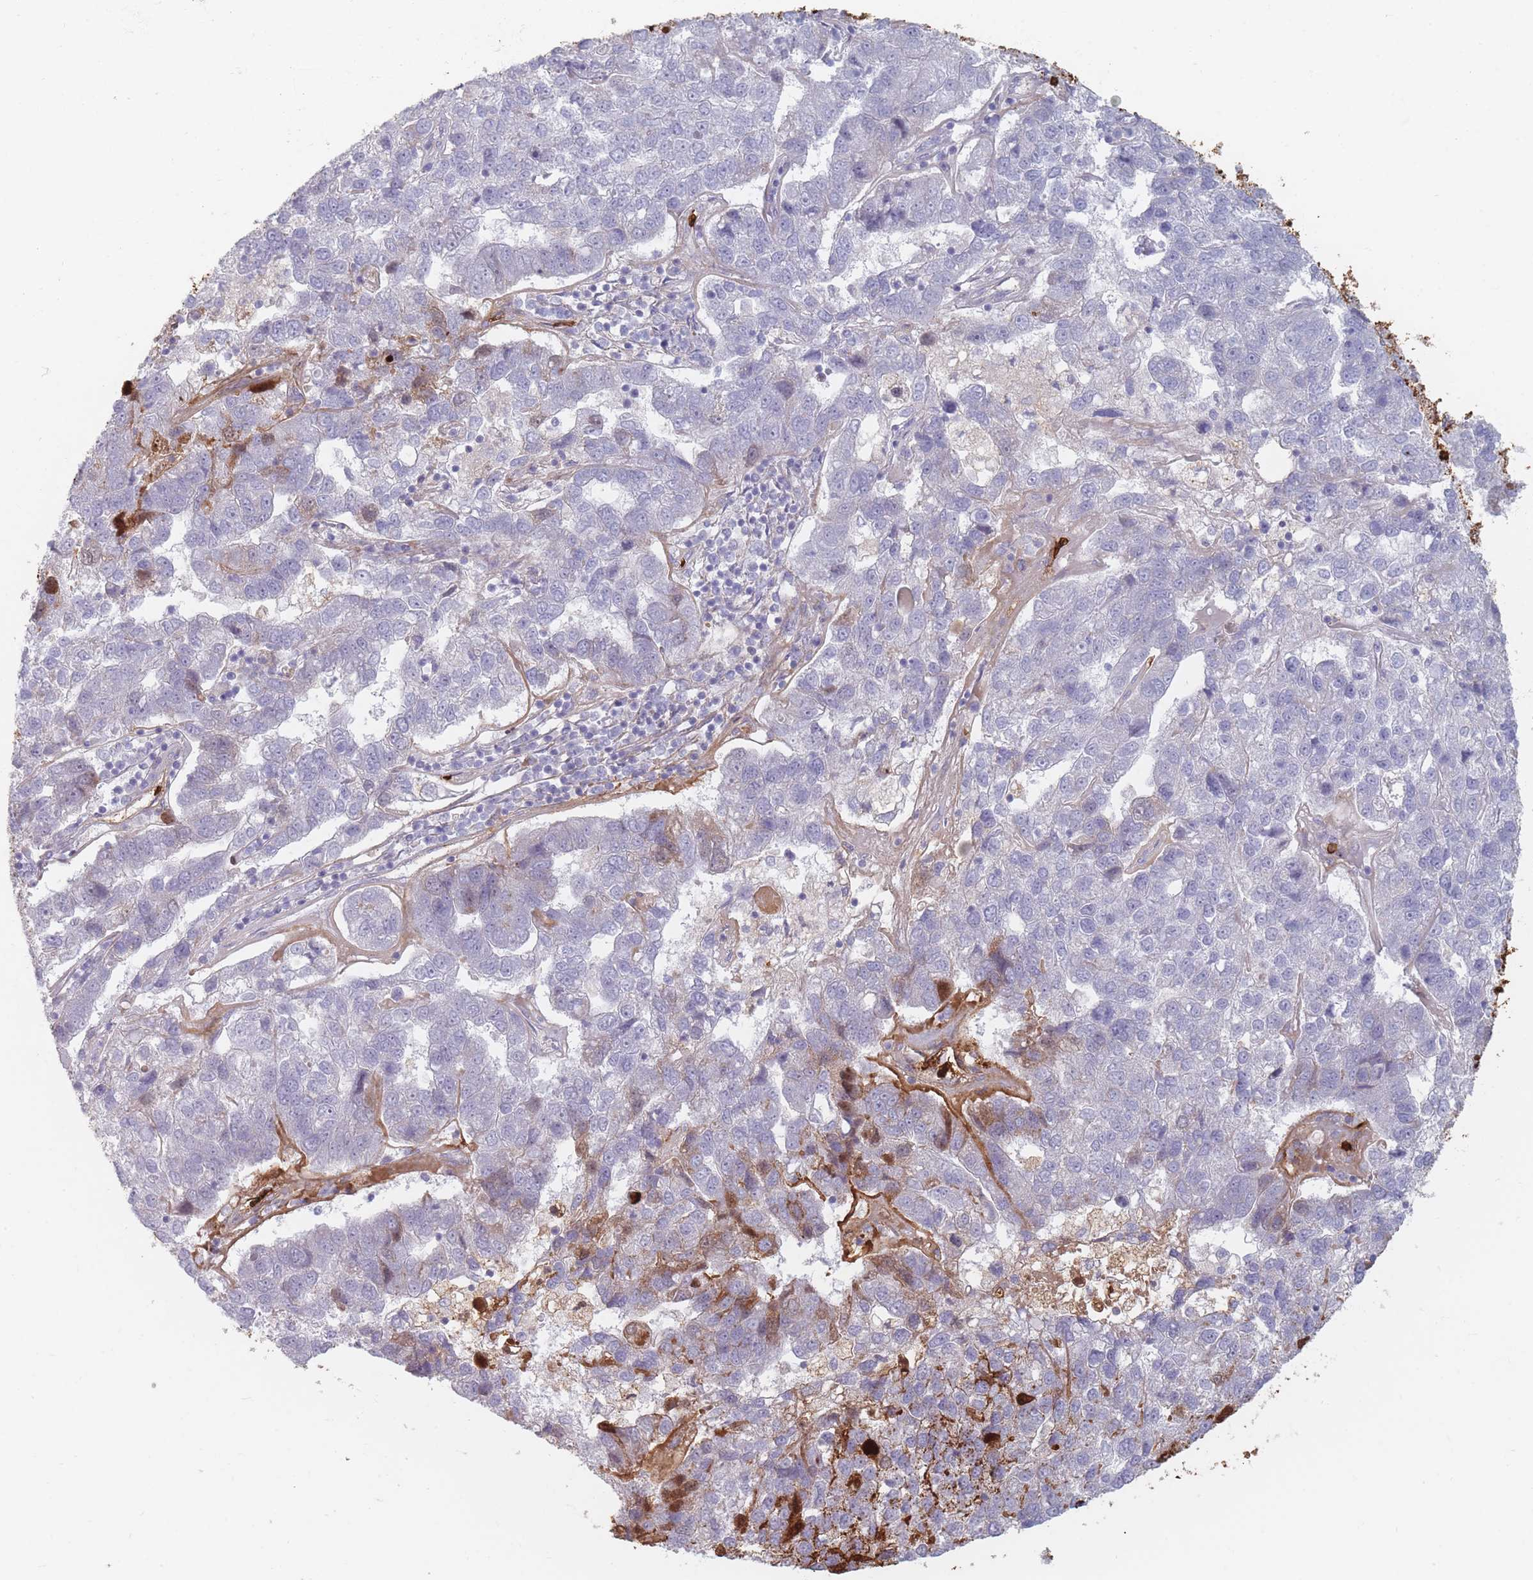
{"staining": {"intensity": "moderate", "quantity": "<25%", "location": "cytoplasmic/membranous"}, "tissue": "pancreatic cancer", "cell_type": "Tumor cells", "image_type": "cancer", "snomed": [{"axis": "morphology", "description": "Adenocarcinoma, NOS"}, {"axis": "topography", "description": "Pancreas"}], "caption": "A low amount of moderate cytoplasmic/membranous staining is identified in about <25% of tumor cells in pancreatic adenocarcinoma tissue.", "gene": "SLC2A6", "patient": {"sex": "female", "age": 61}}